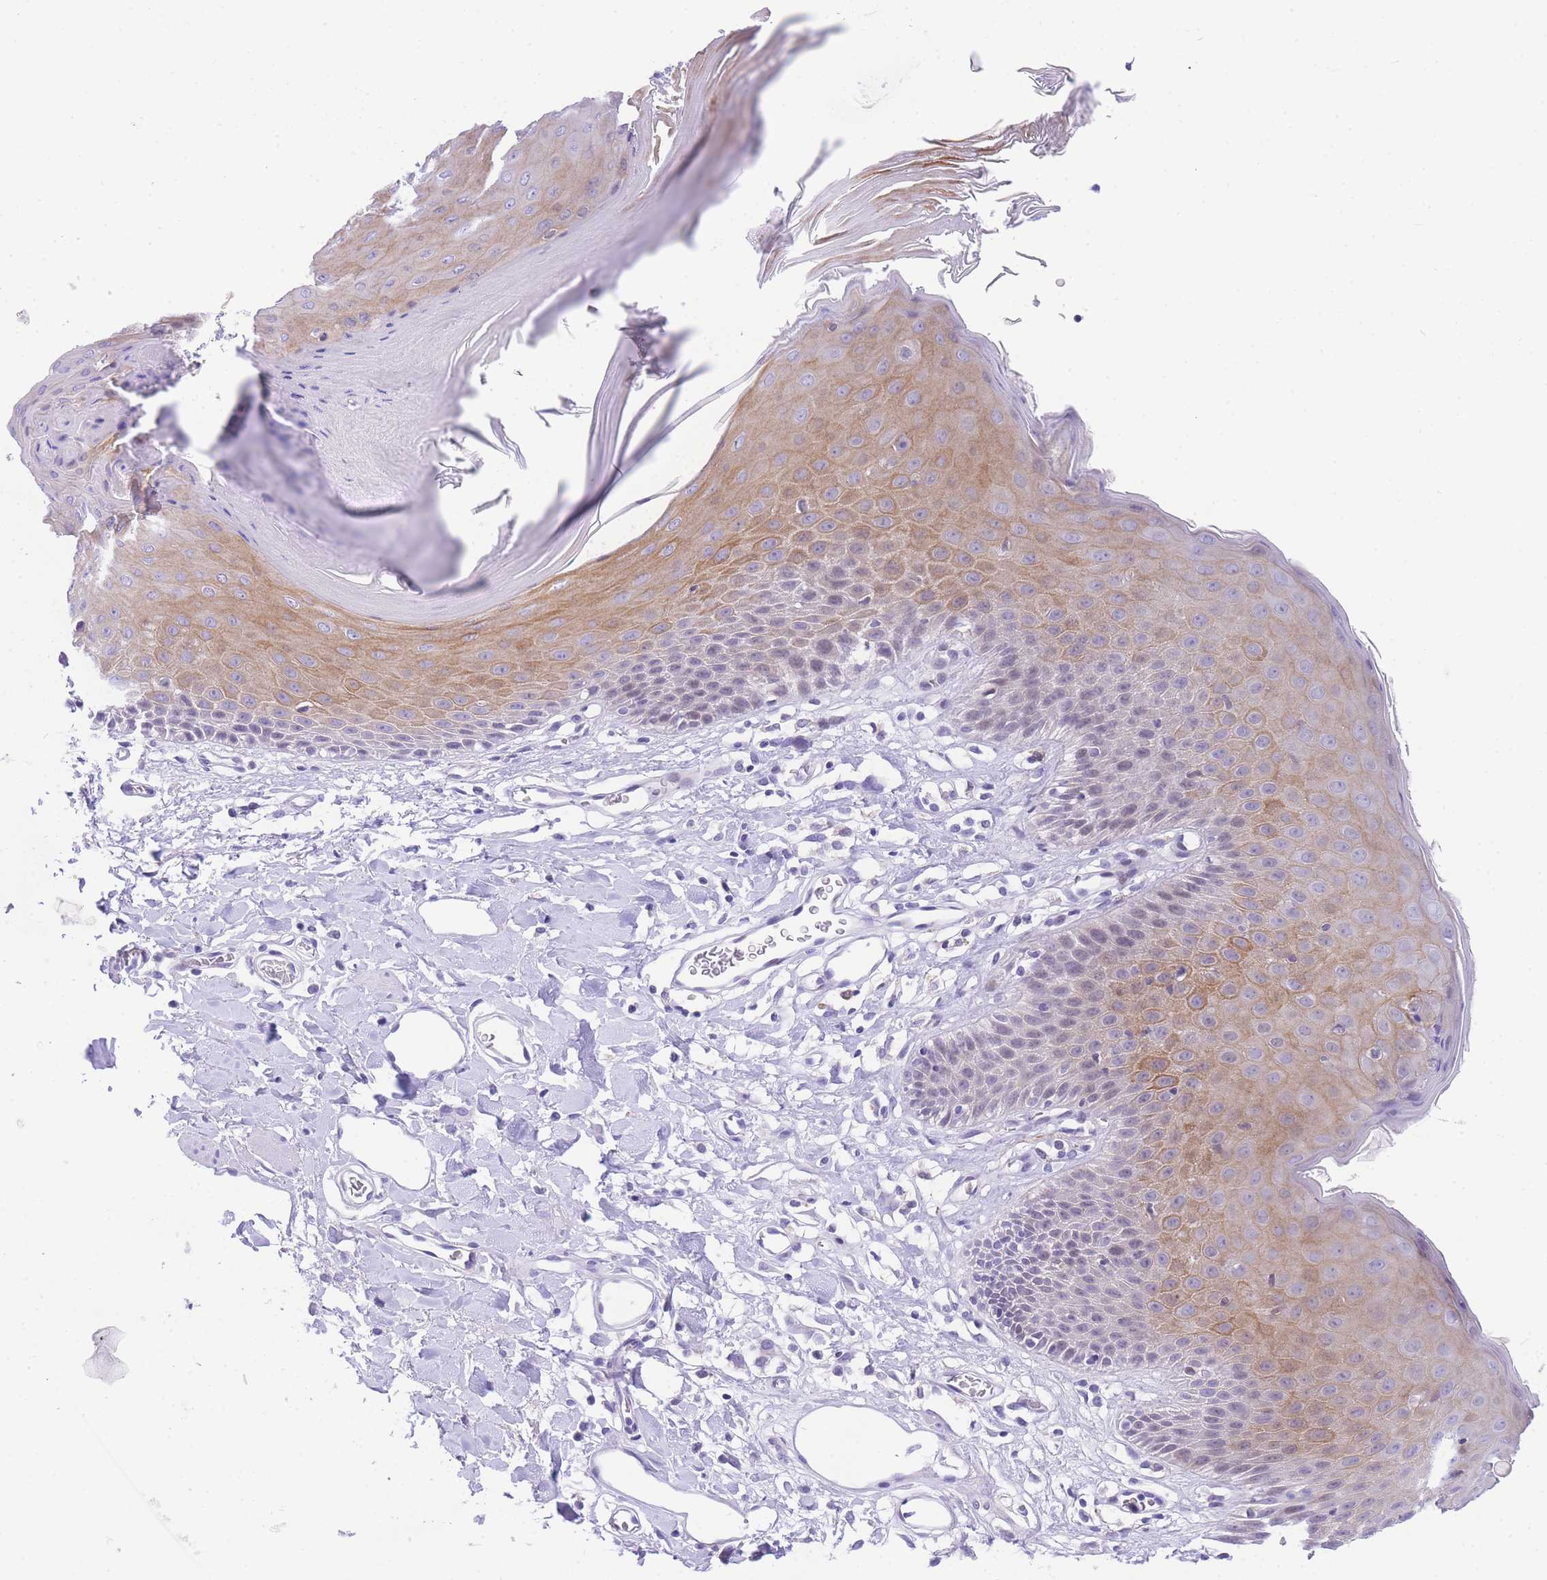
{"staining": {"intensity": "moderate", "quantity": "<25%", "location": "cytoplasmic/membranous"}, "tissue": "skin", "cell_type": "Epidermal cells", "image_type": "normal", "snomed": [{"axis": "morphology", "description": "Normal tissue, NOS"}, {"axis": "topography", "description": "Vulva"}], "caption": "Human skin stained for a protein (brown) reveals moderate cytoplasmic/membranous positive staining in about <25% of epidermal cells.", "gene": "TIFAB", "patient": {"sex": "female", "age": 68}}